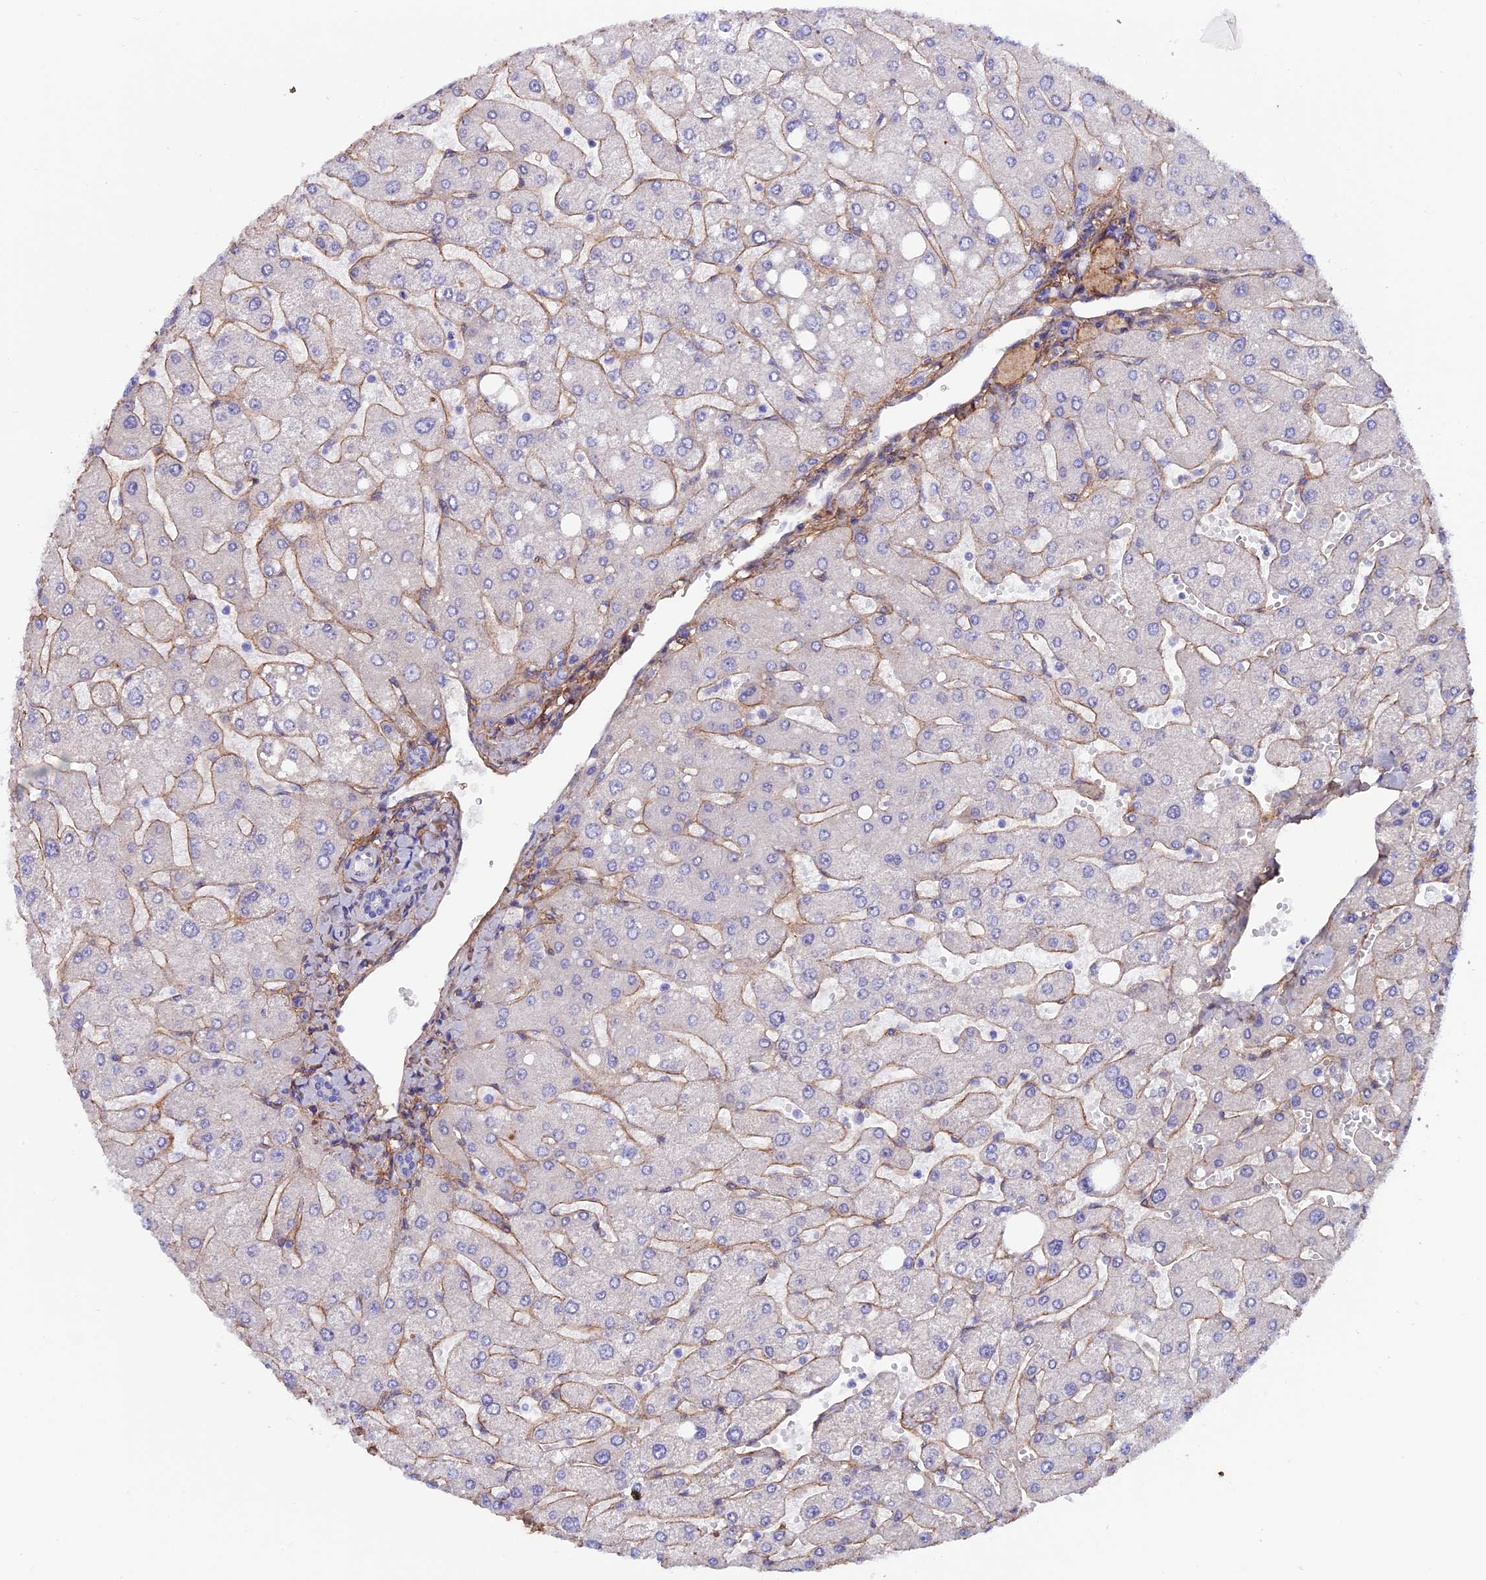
{"staining": {"intensity": "negative", "quantity": "none", "location": "none"}, "tissue": "liver", "cell_type": "Cholangiocytes", "image_type": "normal", "snomed": [{"axis": "morphology", "description": "Normal tissue, NOS"}, {"axis": "topography", "description": "Liver"}], "caption": "High magnification brightfield microscopy of normal liver stained with DAB (brown) and counterstained with hematoxylin (blue): cholangiocytes show no significant positivity. Brightfield microscopy of immunohistochemistry (IHC) stained with DAB (3,3'-diaminobenzidine) (brown) and hematoxylin (blue), captured at high magnification.", "gene": "COL4A3", "patient": {"sex": "male", "age": 55}}